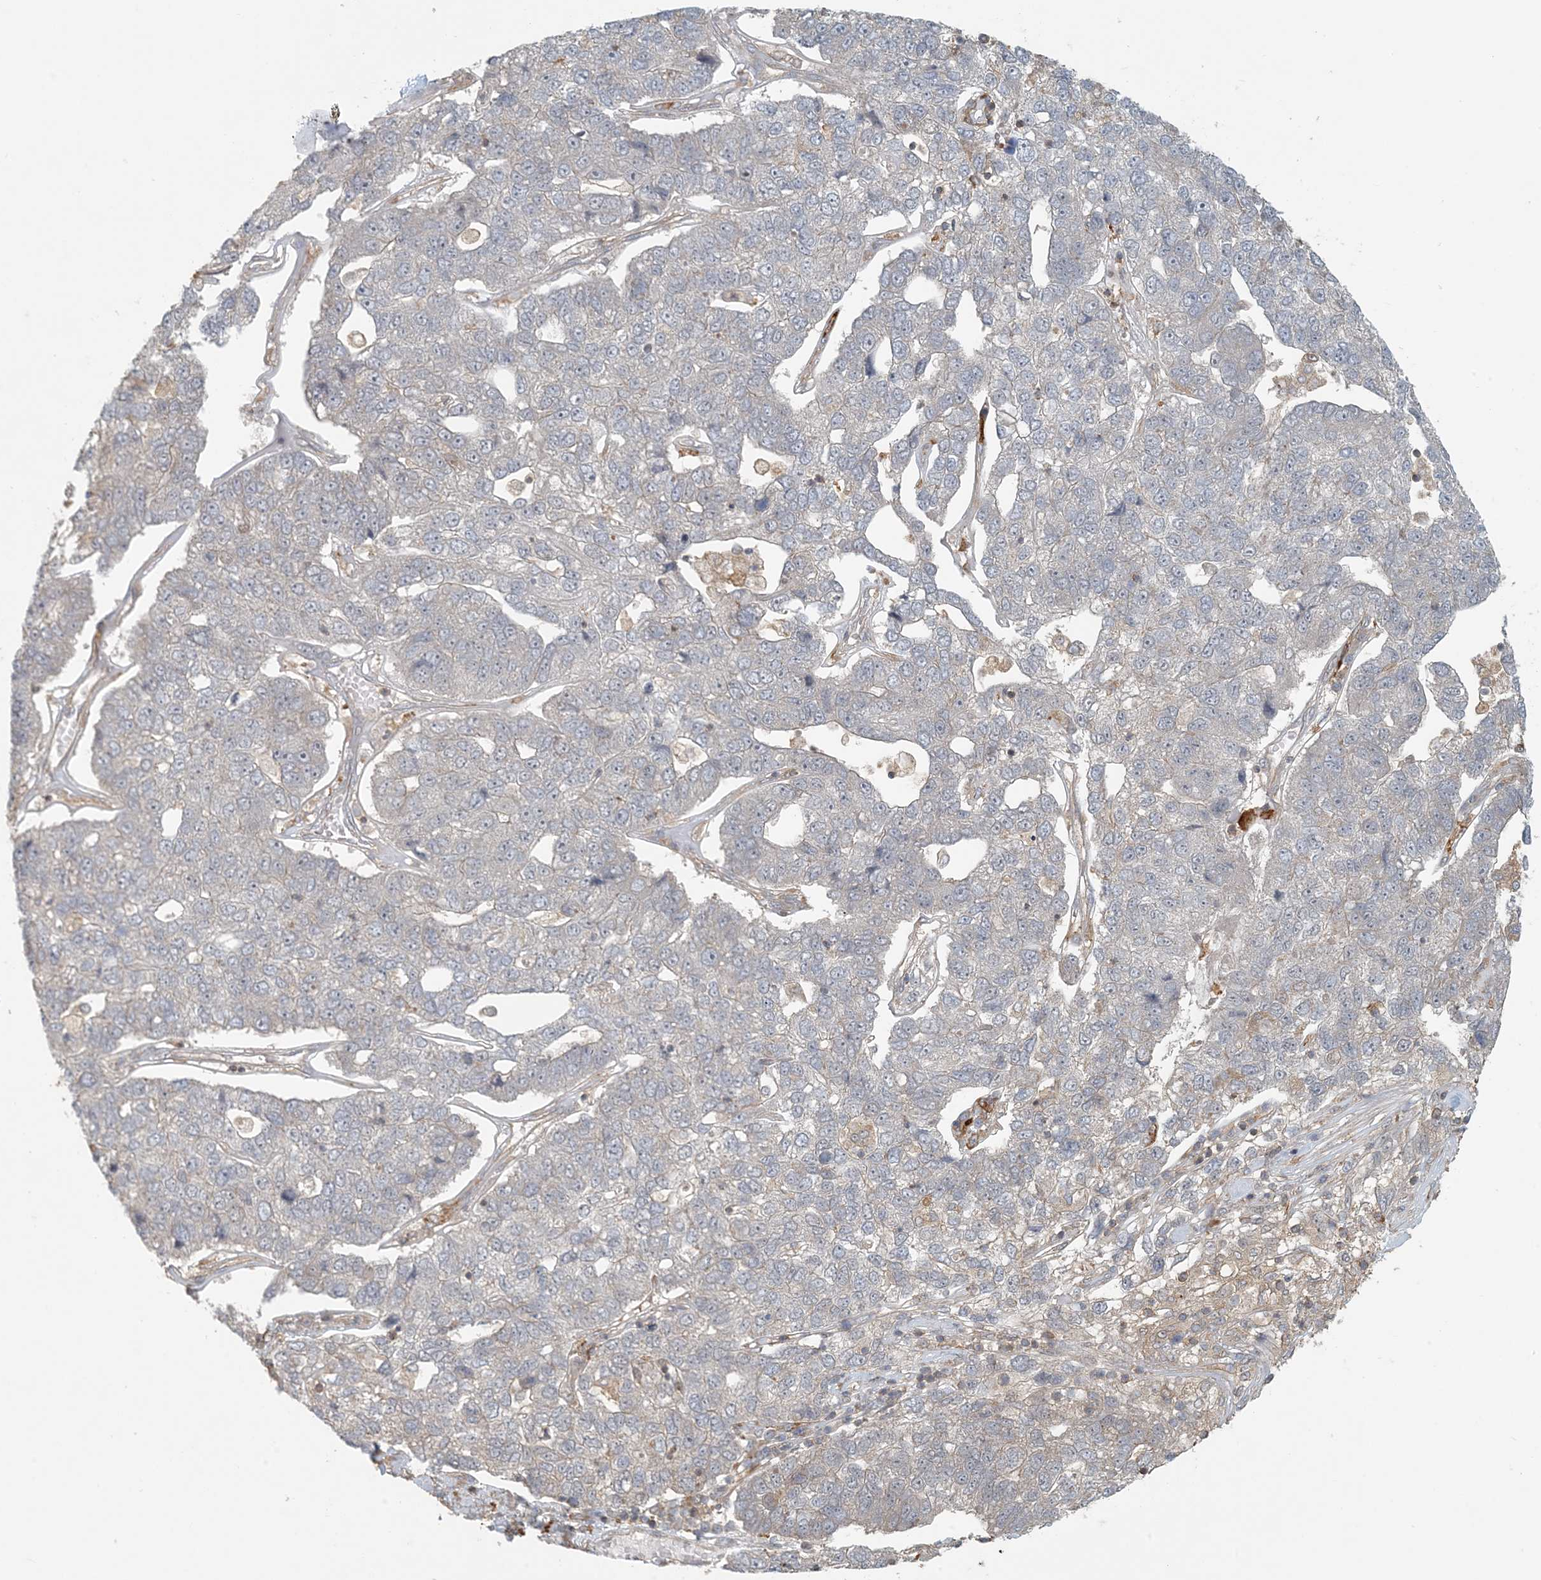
{"staining": {"intensity": "negative", "quantity": "none", "location": "none"}, "tissue": "pancreatic cancer", "cell_type": "Tumor cells", "image_type": "cancer", "snomed": [{"axis": "morphology", "description": "Adenocarcinoma, NOS"}, {"axis": "topography", "description": "Pancreas"}], "caption": "The immunohistochemistry photomicrograph has no significant staining in tumor cells of adenocarcinoma (pancreatic) tissue. The staining is performed using DAB (3,3'-diaminobenzidine) brown chromogen with nuclei counter-stained in using hematoxylin.", "gene": "OBI1", "patient": {"sex": "female", "age": 61}}